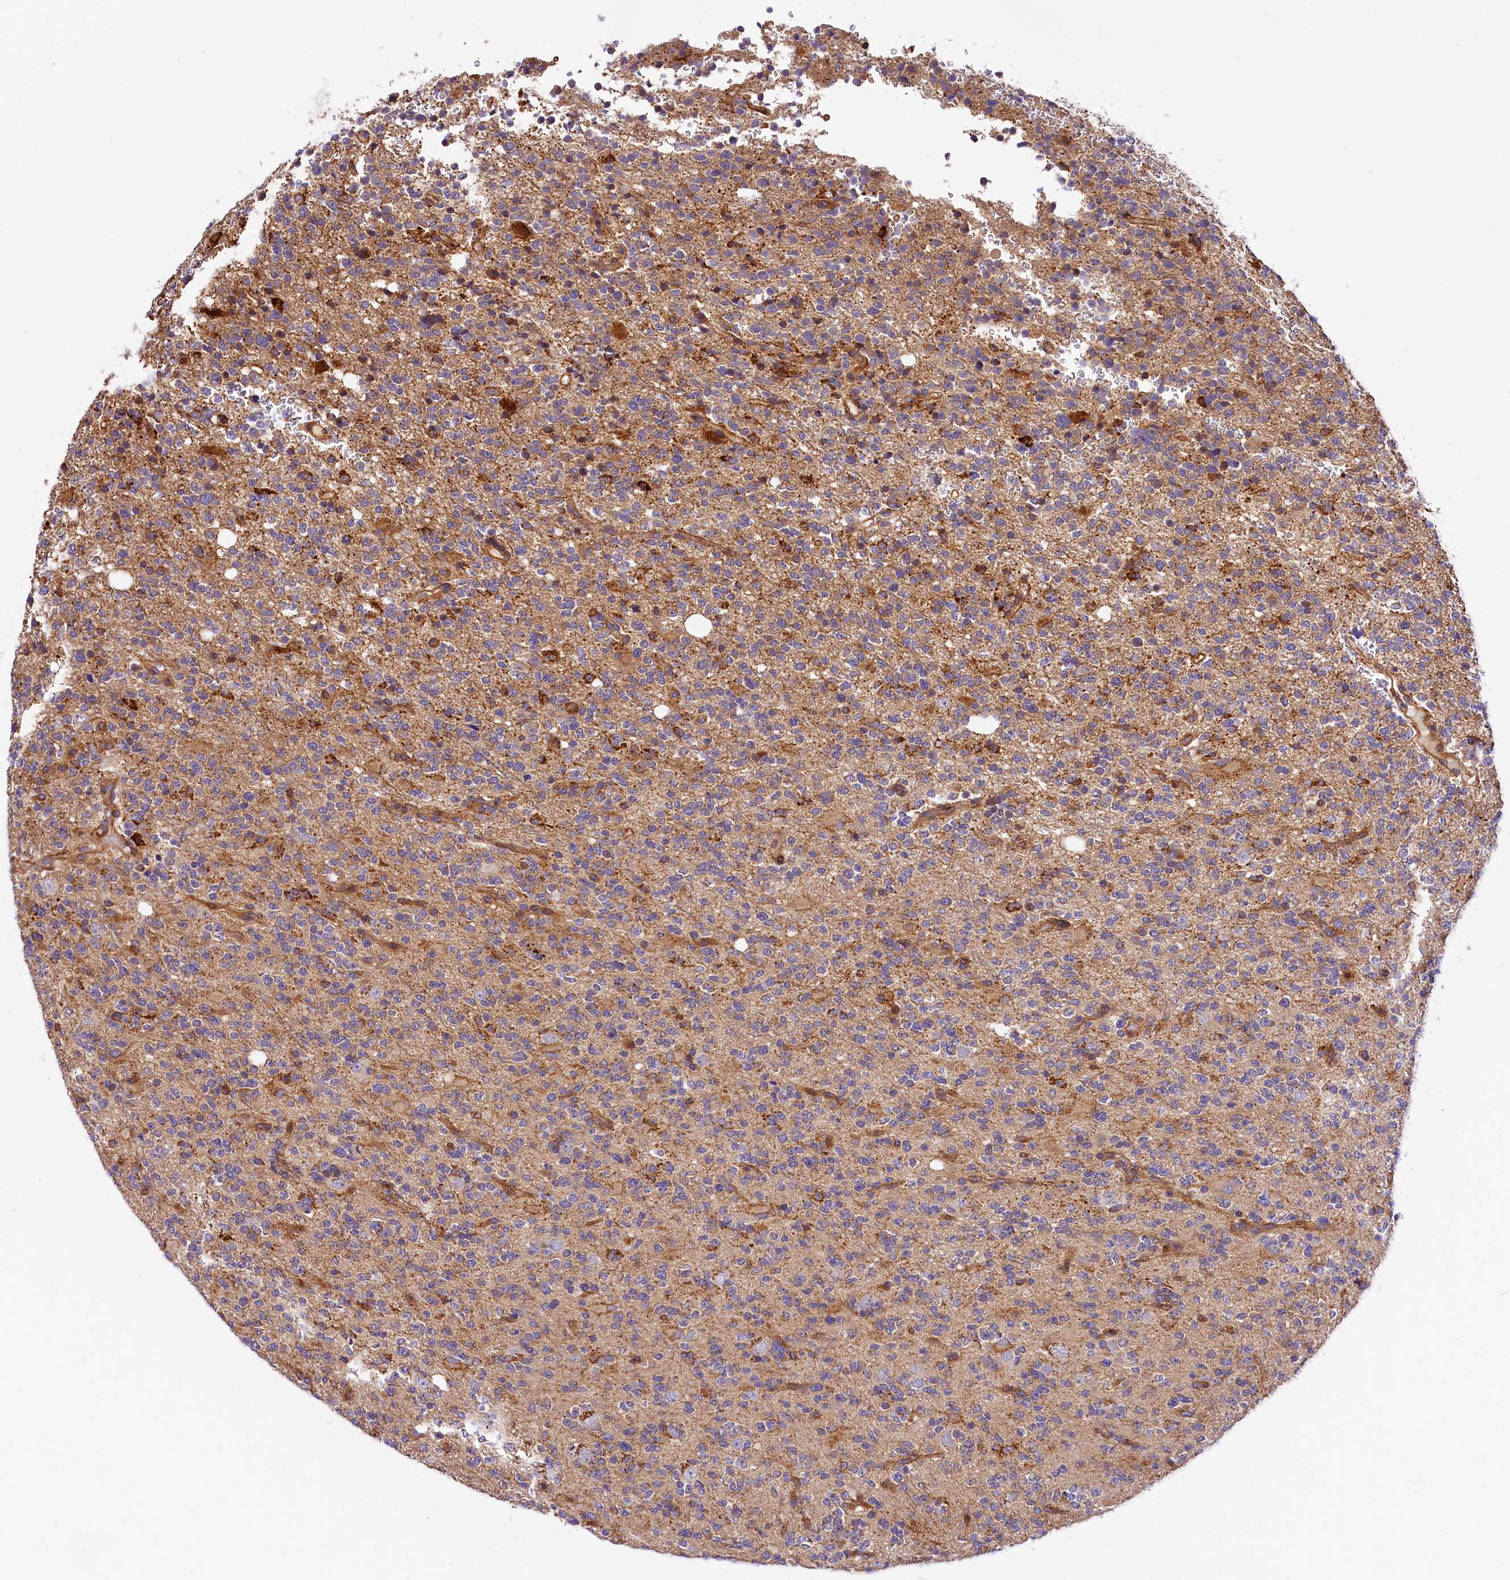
{"staining": {"intensity": "negative", "quantity": "none", "location": "none"}, "tissue": "glioma", "cell_type": "Tumor cells", "image_type": "cancer", "snomed": [{"axis": "morphology", "description": "Glioma, malignant, High grade"}, {"axis": "topography", "description": "Brain"}], "caption": "A high-resolution micrograph shows immunohistochemistry (IHC) staining of malignant glioma (high-grade), which demonstrates no significant expression in tumor cells.", "gene": "ARMC6", "patient": {"sex": "female", "age": 62}}